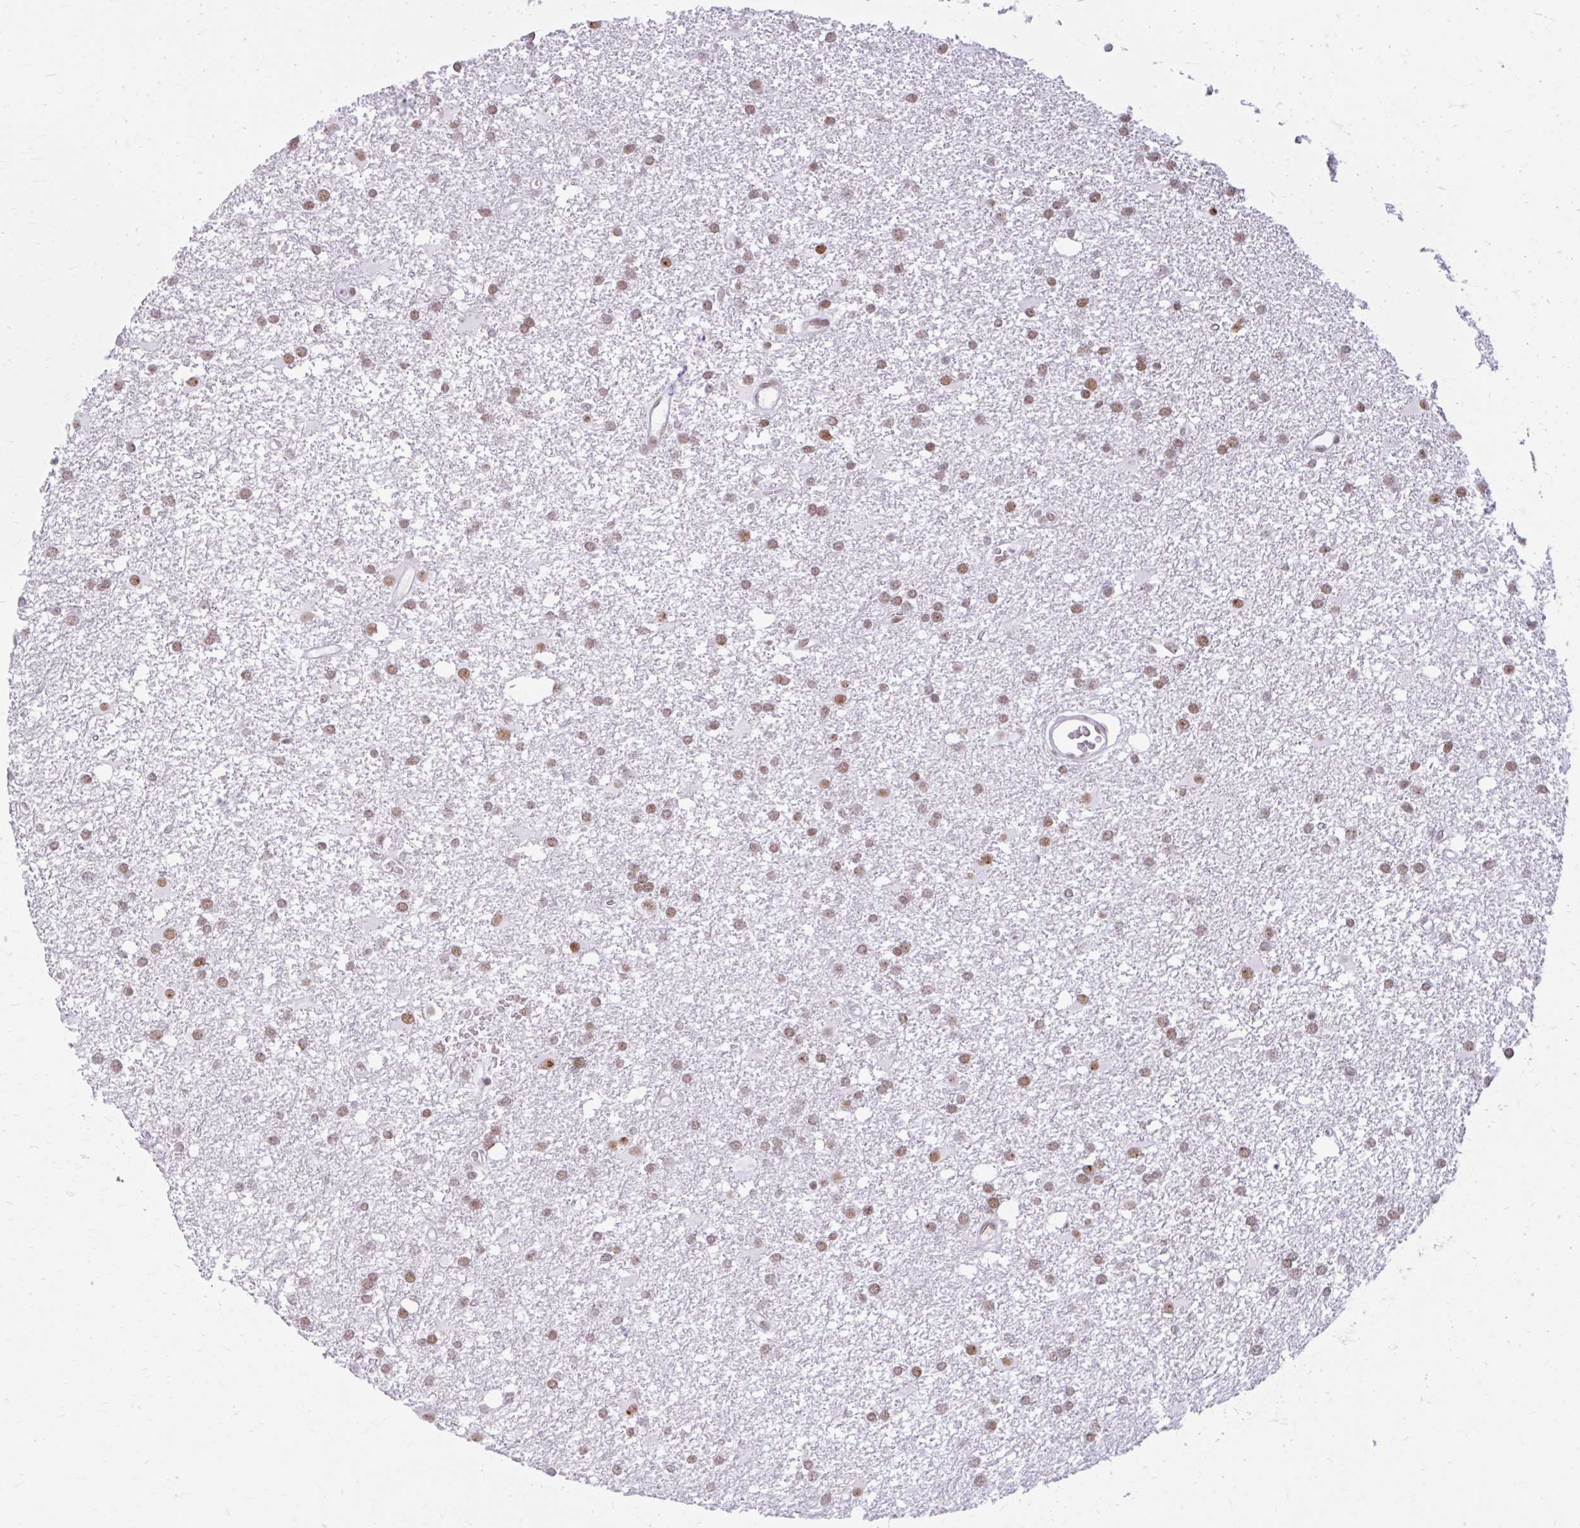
{"staining": {"intensity": "moderate", "quantity": ">75%", "location": "nuclear"}, "tissue": "glioma", "cell_type": "Tumor cells", "image_type": "cancer", "snomed": [{"axis": "morphology", "description": "Glioma, malignant, High grade"}, {"axis": "topography", "description": "Brain"}], "caption": "About >75% of tumor cells in human malignant high-grade glioma exhibit moderate nuclear protein expression as visualized by brown immunohistochemical staining.", "gene": "PABIR1", "patient": {"sex": "male", "age": 48}}